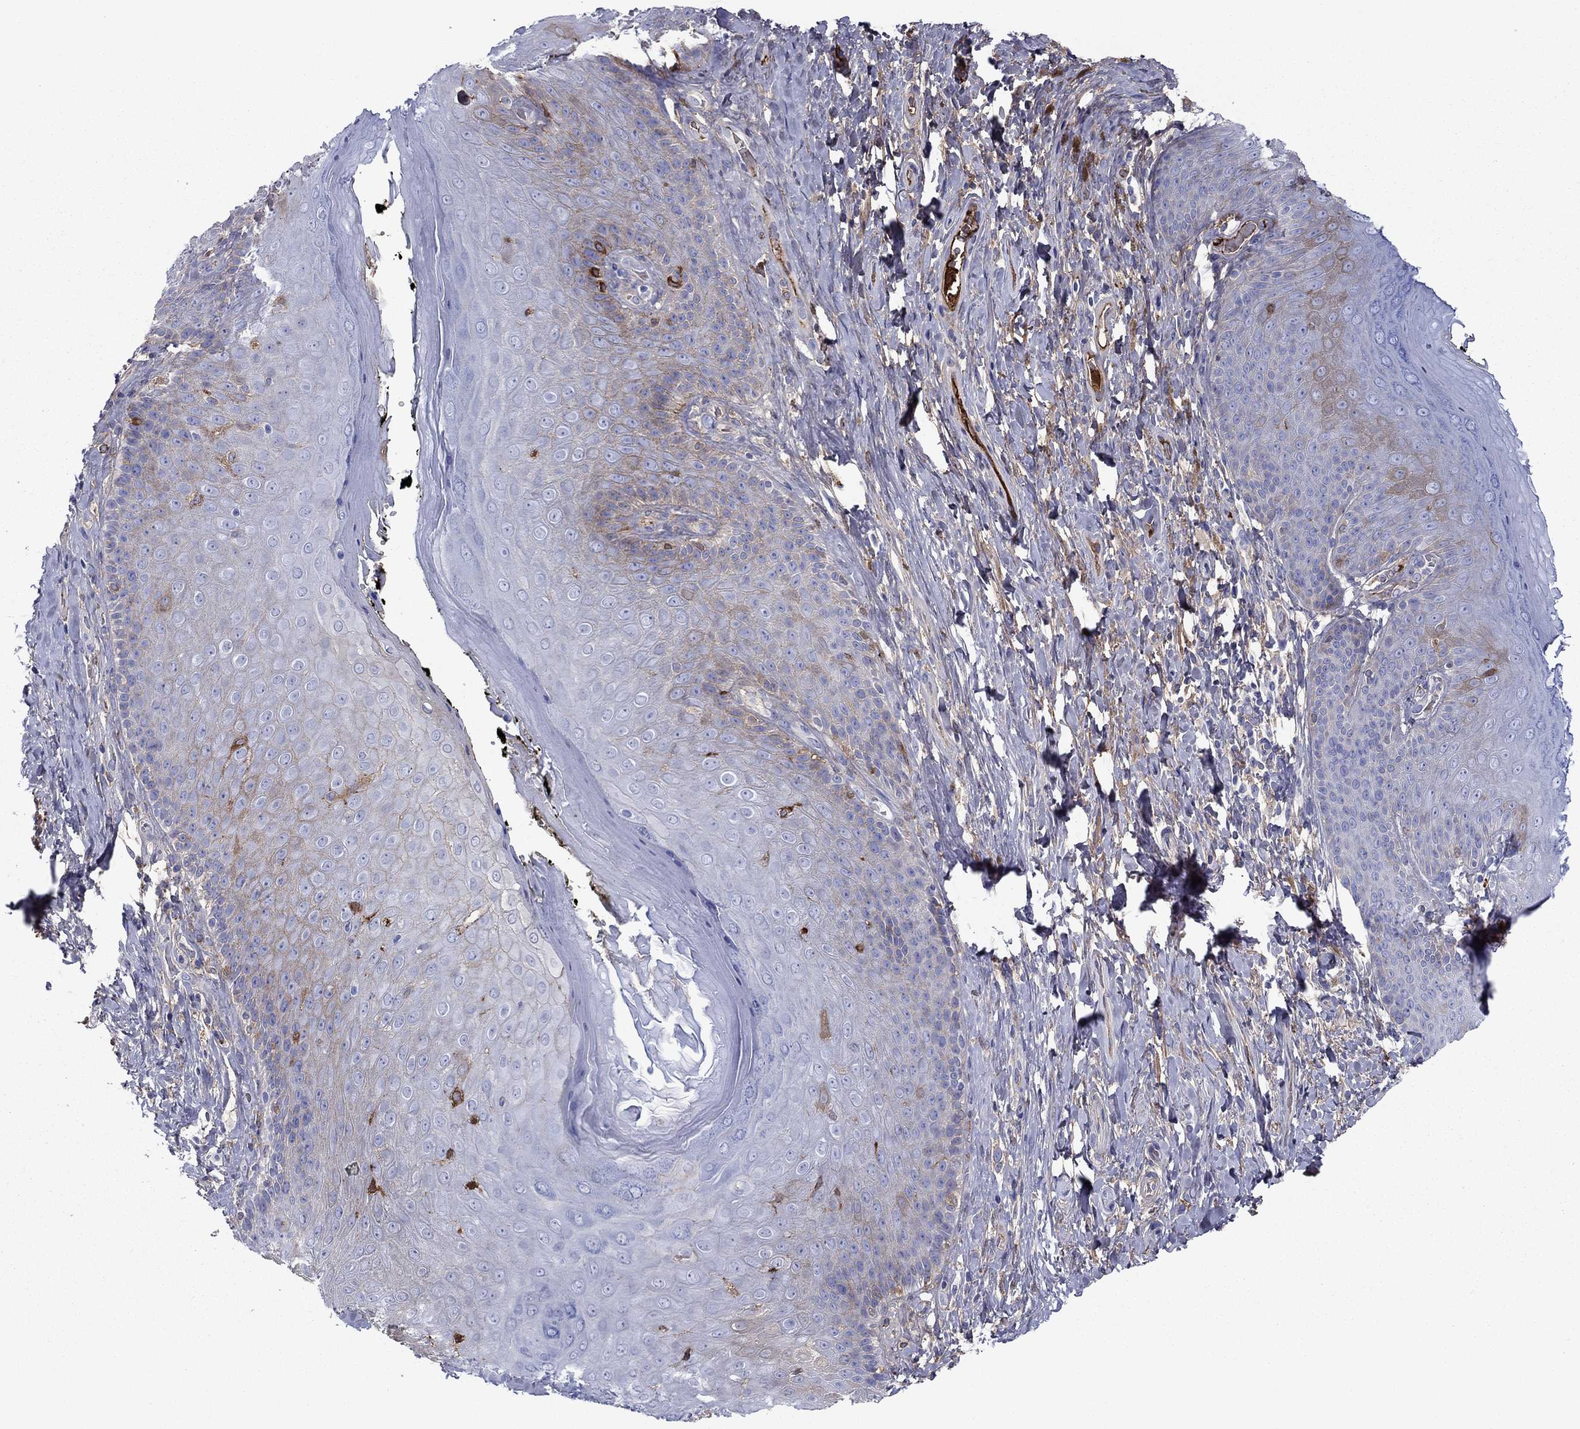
{"staining": {"intensity": "weak", "quantity": "25%-75%", "location": "cytoplasmic/membranous"}, "tissue": "skin", "cell_type": "Epidermal cells", "image_type": "normal", "snomed": [{"axis": "morphology", "description": "Normal tissue, NOS"}, {"axis": "topography", "description": "Skeletal muscle"}, {"axis": "topography", "description": "Anal"}, {"axis": "topography", "description": "Peripheral nerve tissue"}], "caption": "Approximately 25%-75% of epidermal cells in normal skin display weak cytoplasmic/membranous protein expression as visualized by brown immunohistochemical staining.", "gene": "HPX", "patient": {"sex": "male", "age": 53}}